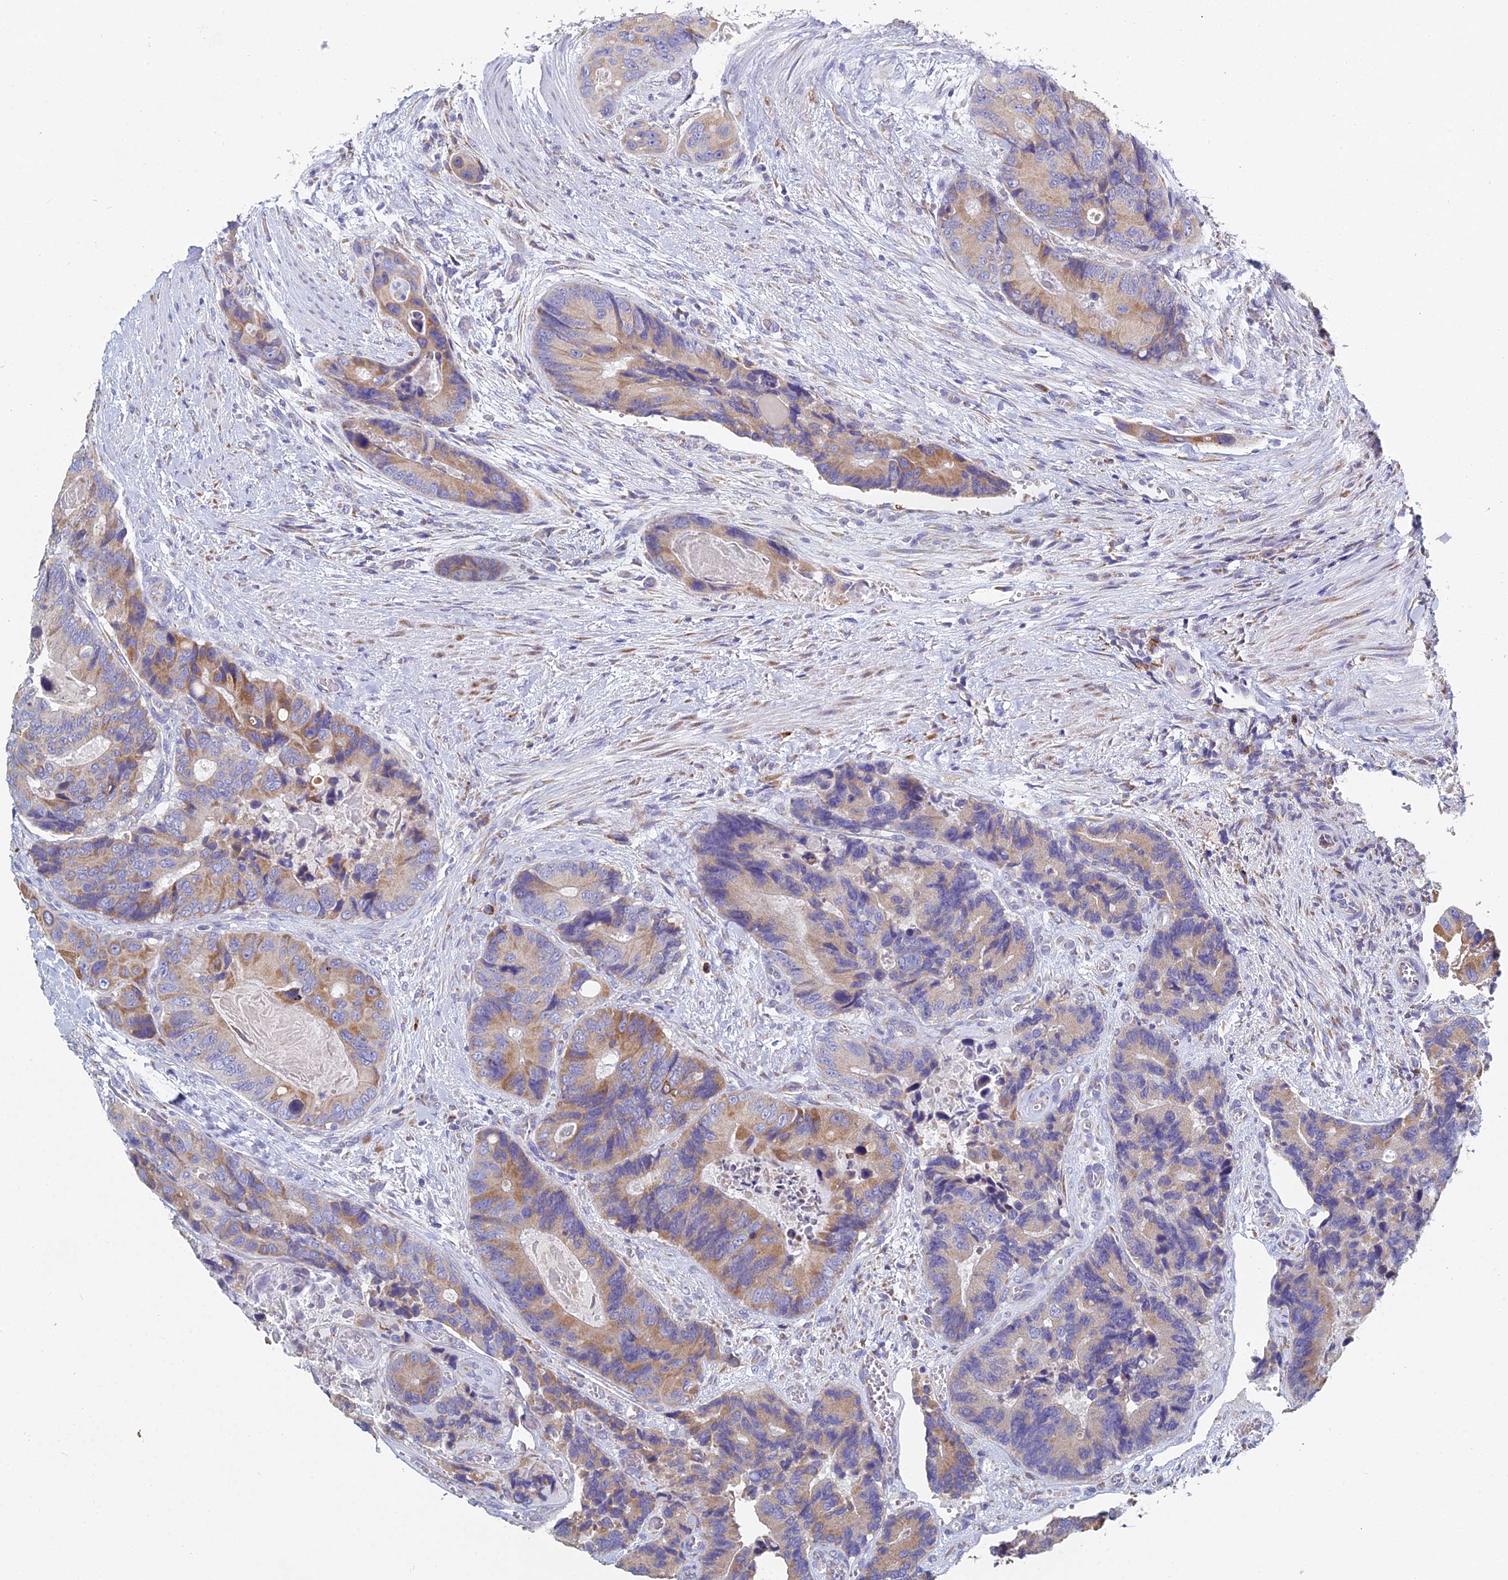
{"staining": {"intensity": "moderate", "quantity": "25%-75%", "location": "cytoplasmic/membranous"}, "tissue": "colorectal cancer", "cell_type": "Tumor cells", "image_type": "cancer", "snomed": [{"axis": "morphology", "description": "Adenocarcinoma, NOS"}, {"axis": "topography", "description": "Colon"}], "caption": "Immunohistochemical staining of colorectal cancer displays medium levels of moderate cytoplasmic/membranous expression in about 25%-75% of tumor cells.", "gene": "CRACR2B", "patient": {"sex": "male", "age": 84}}